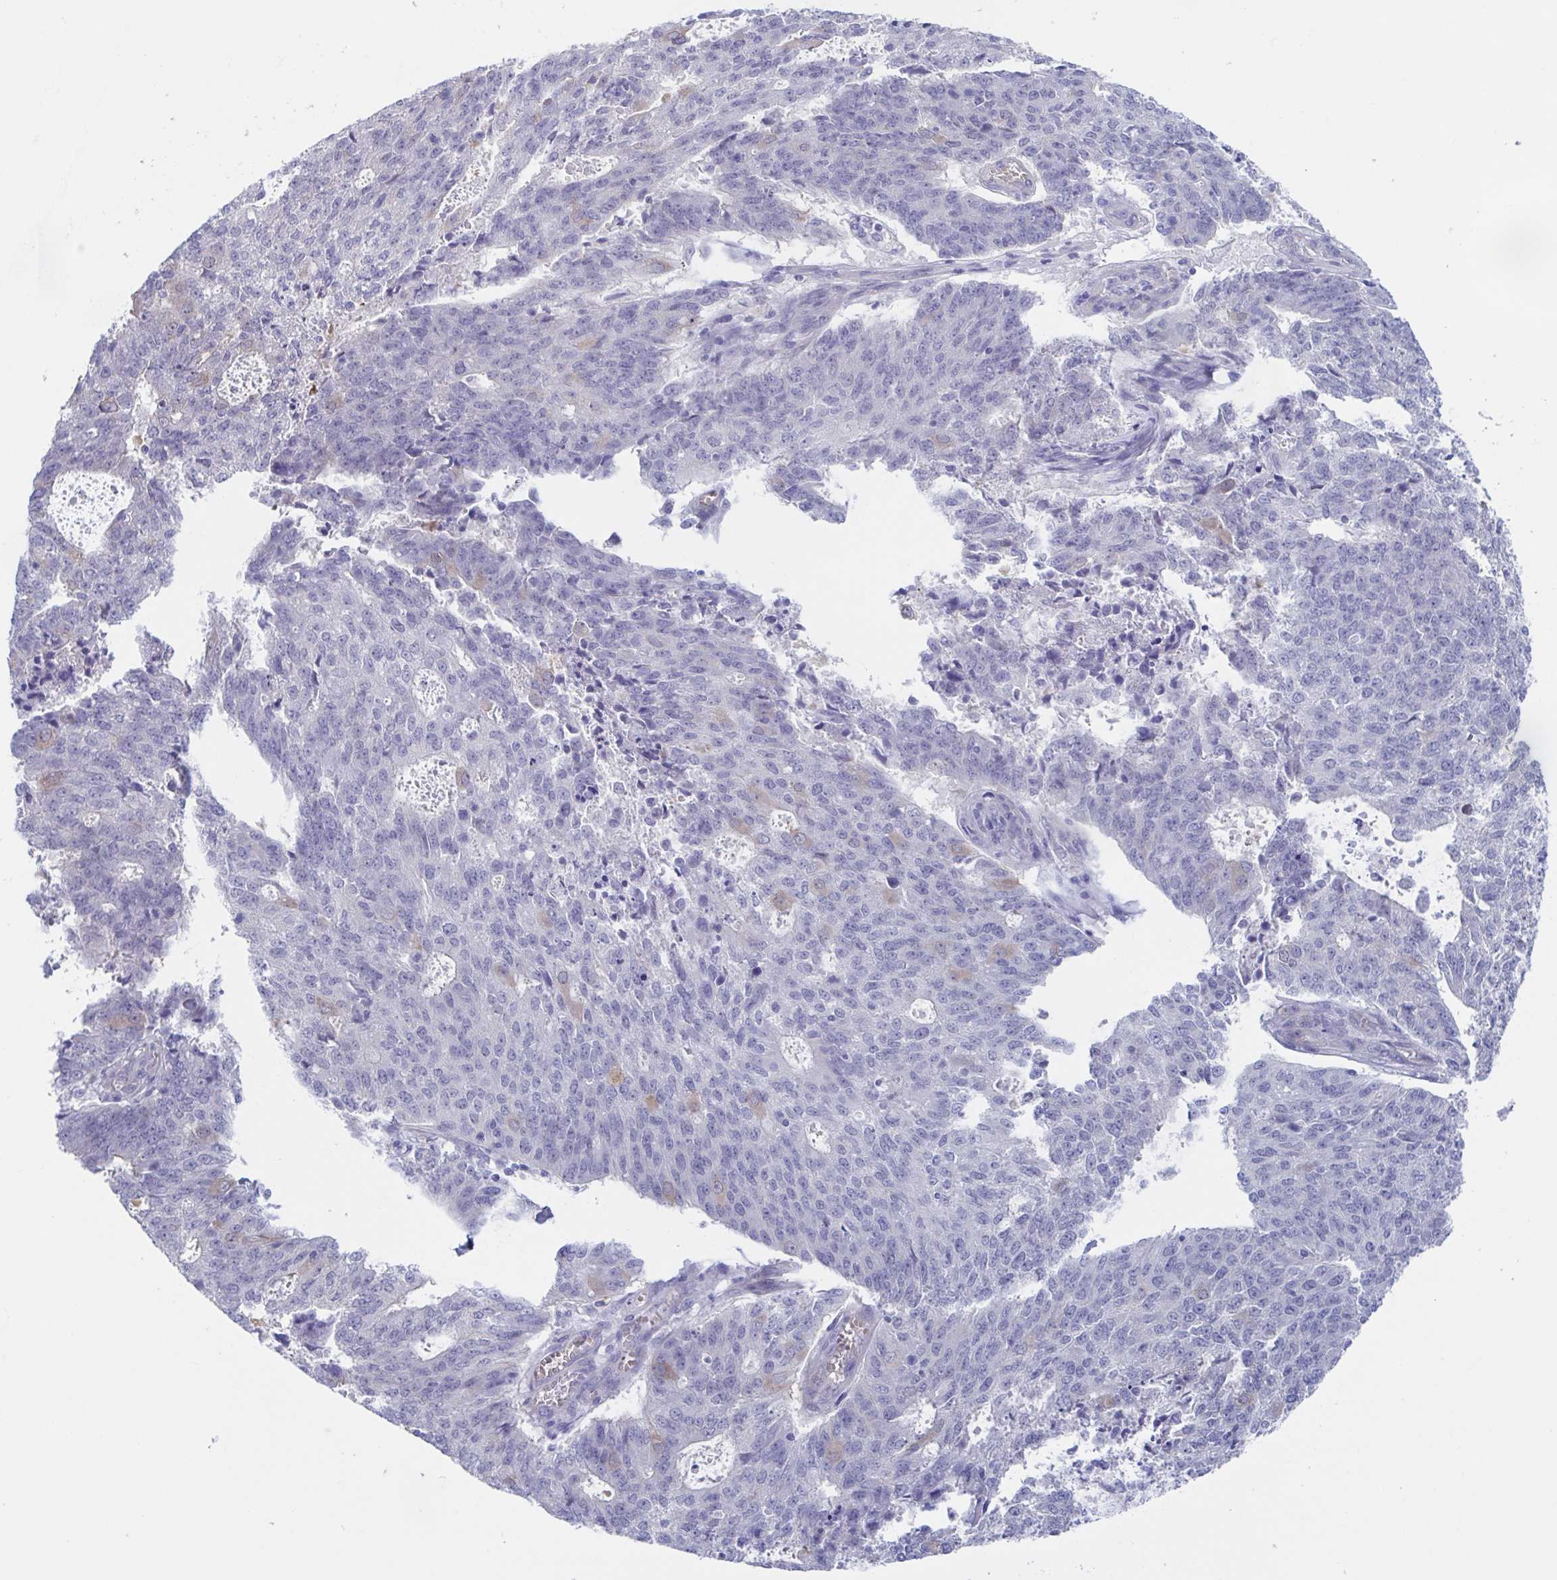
{"staining": {"intensity": "negative", "quantity": "none", "location": "none"}, "tissue": "endometrial cancer", "cell_type": "Tumor cells", "image_type": "cancer", "snomed": [{"axis": "morphology", "description": "Adenocarcinoma, NOS"}, {"axis": "topography", "description": "Endometrium"}], "caption": "Immunohistochemistry (IHC) histopathology image of human endometrial cancer stained for a protein (brown), which reveals no positivity in tumor cells.", "gene": "TEX12", "patient": {"sex": "female", "age": 82}}